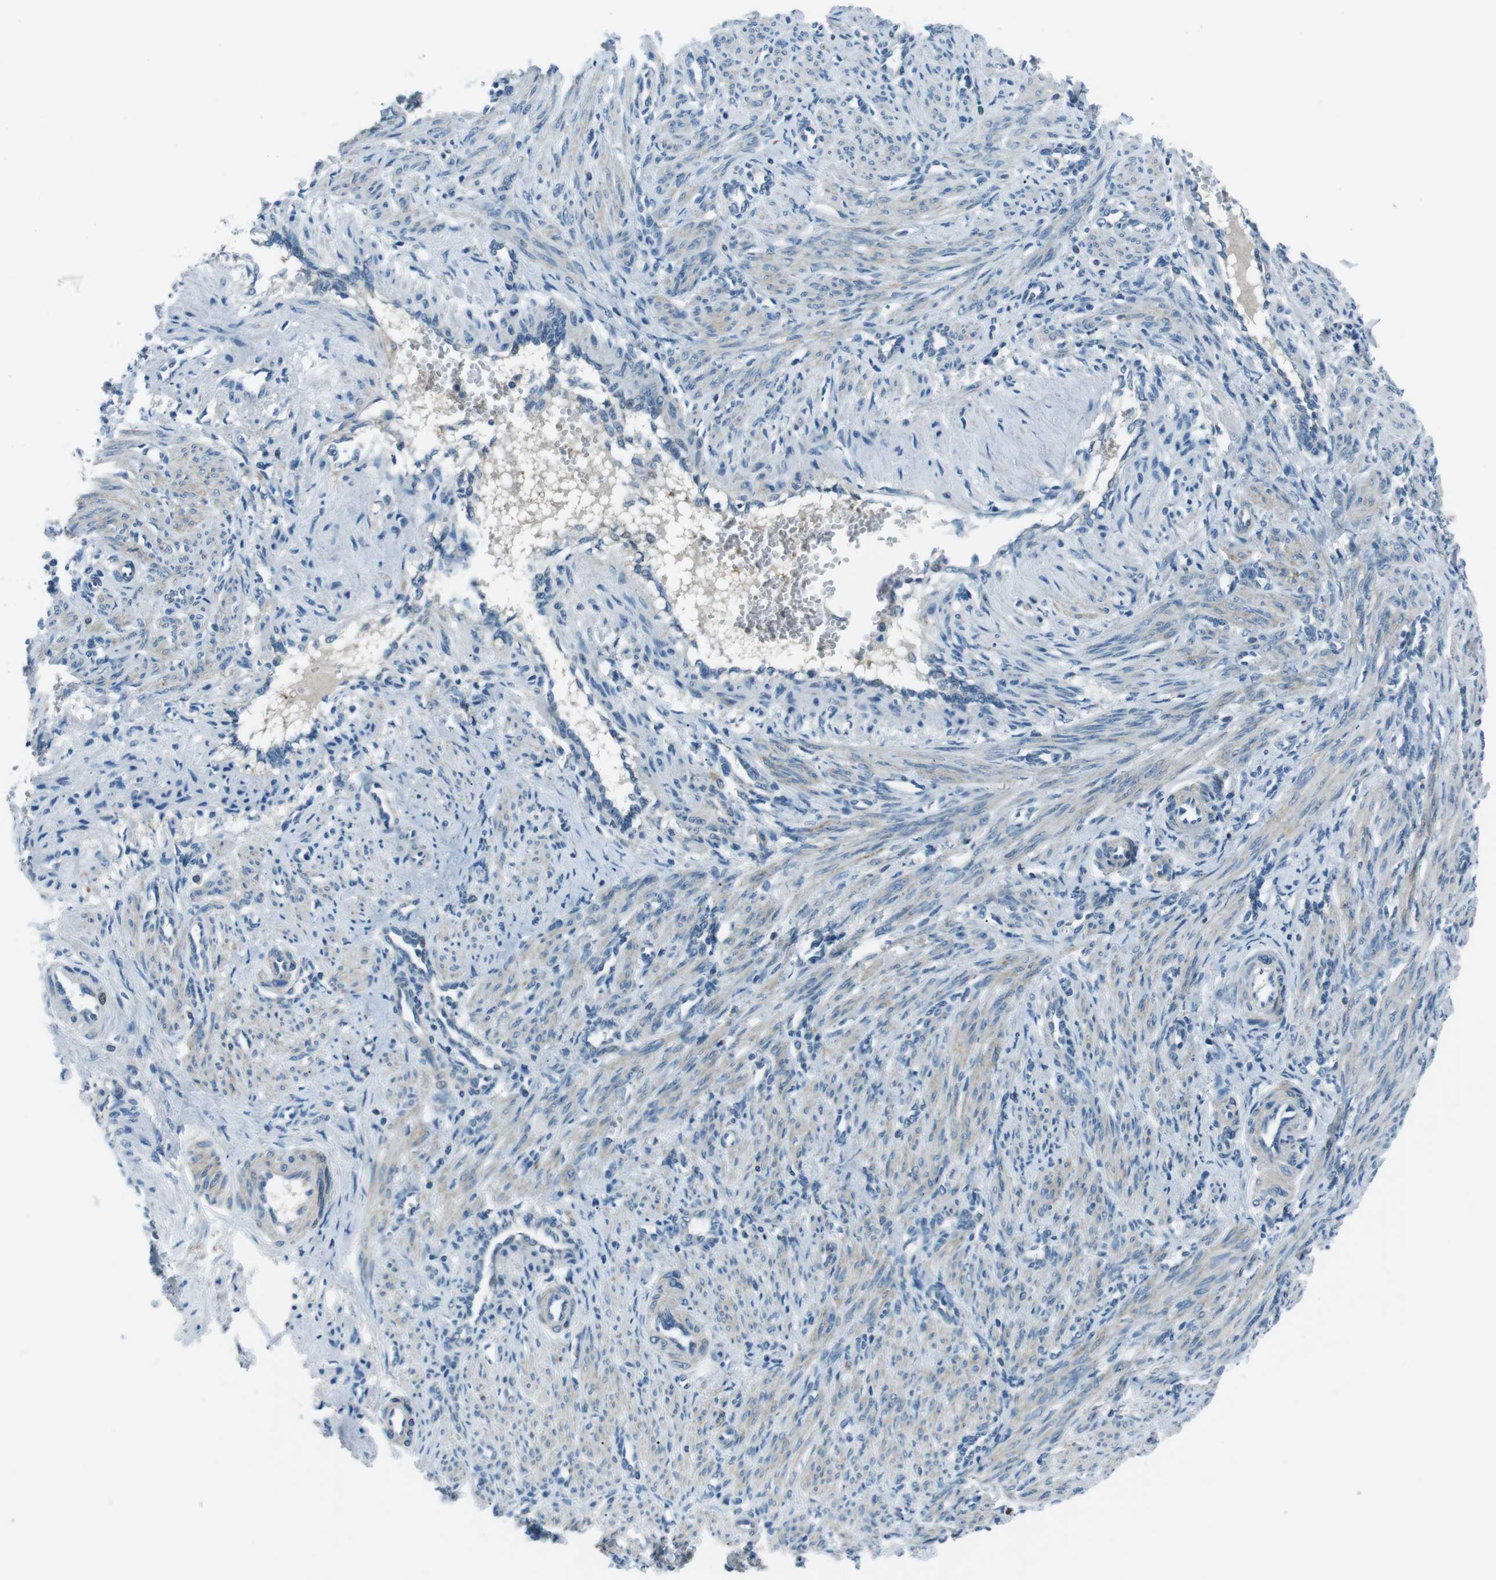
{"staining": {"intensity": "weak", "quantity": "<25%", "location": "cytoplasmic/membranous"}, "tissue": "smooth muscle", "cell_type": "Smooth muscle cells", "image_type": "normal", "snomed": [{"axis": "morphology", "description": "Normal tissue, NOS"}, {"axis": "topography", "description": "Endometrium"}], "caption": "High power microscopy image of an immunohistochemistry (IHC) histopathology image of benign smooth muscle, revealing no significant expression in smooth muscle cells. The staining is performed using DAB brown chromogen with nuclei counter-stained in using hematoxylin.", "gene": "ST6GAL1", "patient": {"sex": "female", "age": 33}}